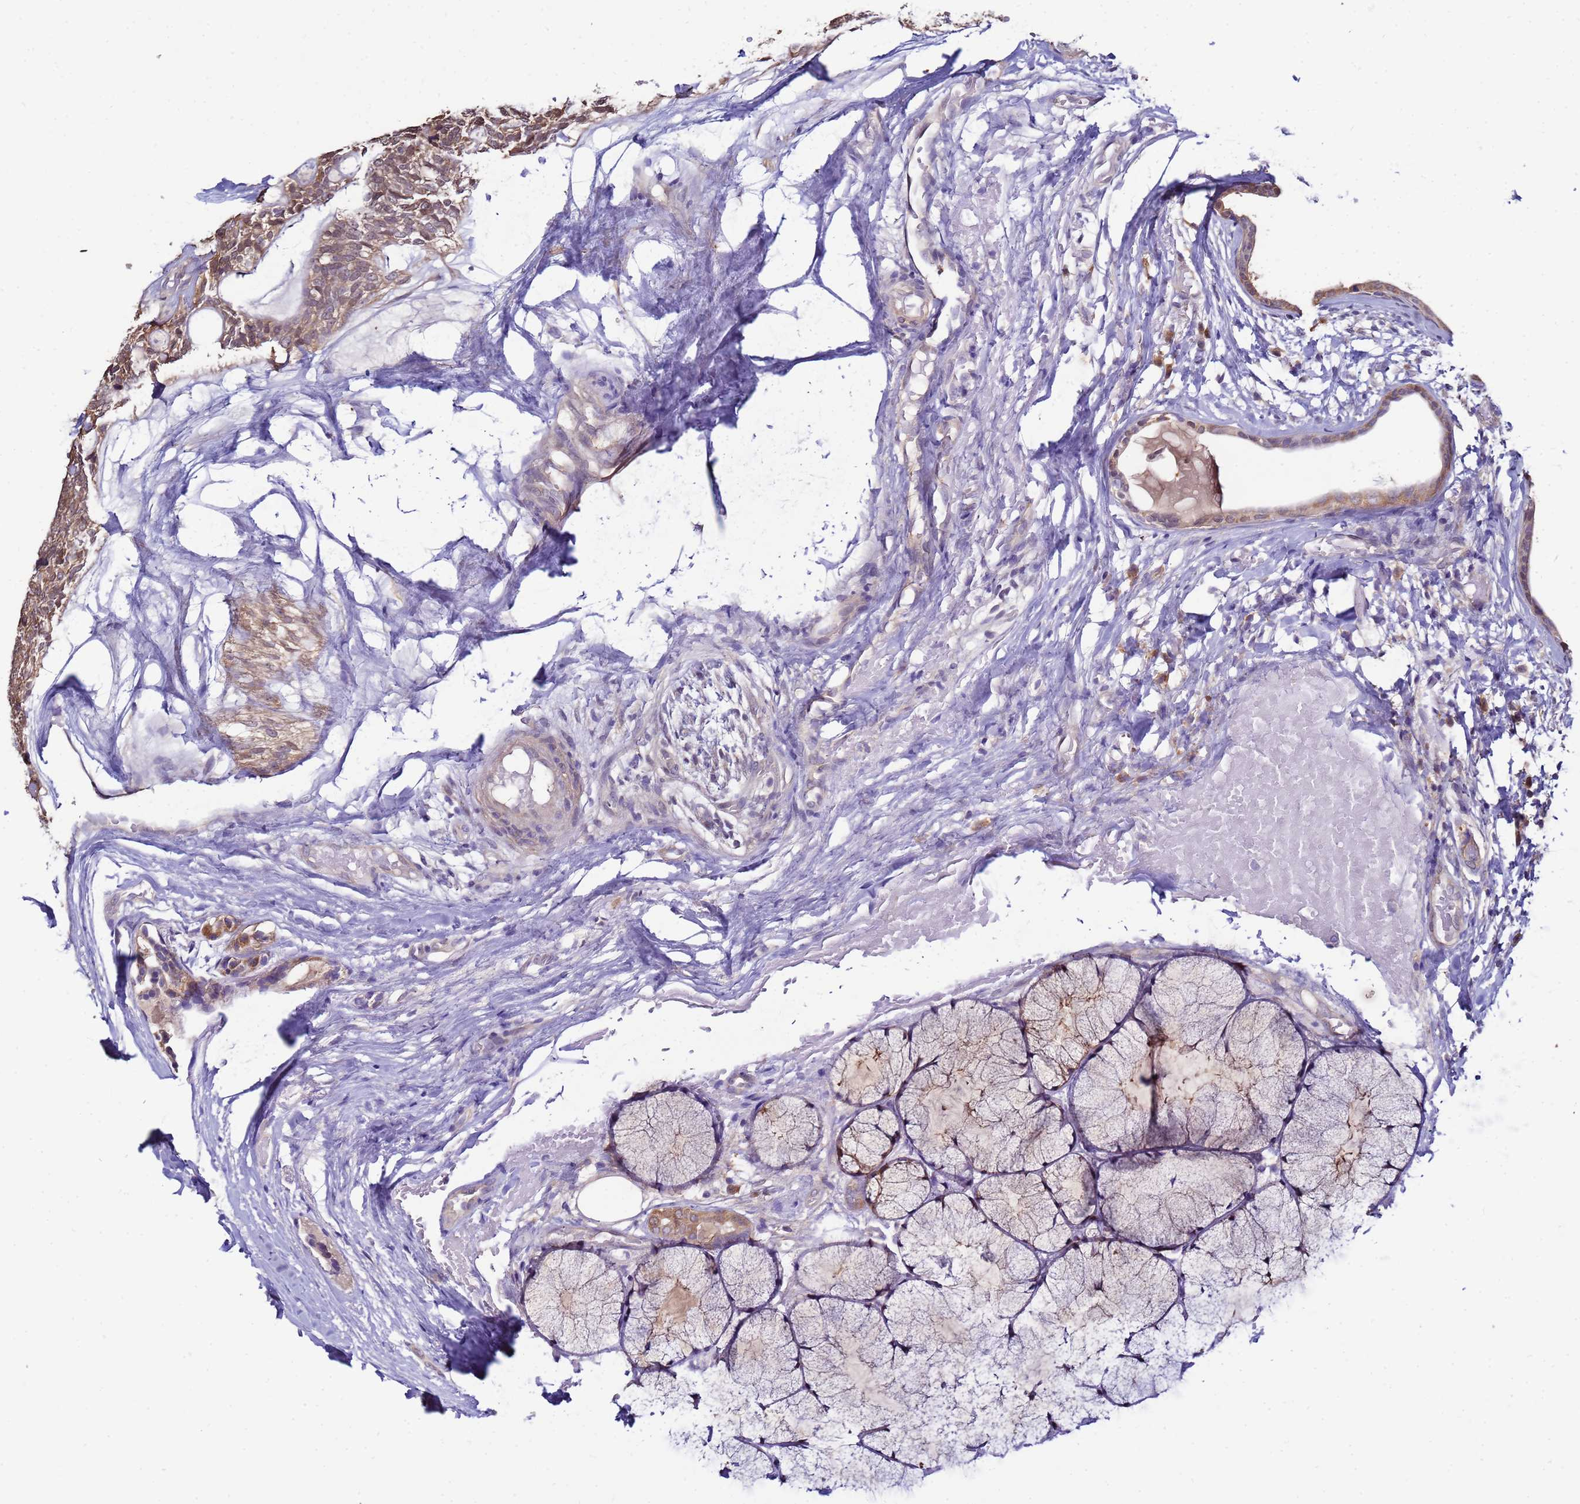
{"staining": {"intensity": "moderate", "quantity": ">75%", "location": "cytoplasmic/membranous"}, "tissue": "head and neck cancer", "cell_type": "Tumor cells", "image_type": "cancer", "snomed": [{"axis": "morphology", "description": "Adenocarcinoma, NOS"}, {"axis": "topography", "description": "Head-Neck"}], "caption": "Adenocarcinoma (head and neck) was stained to show a protein in brown. There is medium levels of moderate cytoplasmic/membranous positivity in approximately >75% of tumor cells. (DAB = brown stain, brightfield microscopy at high magnification).", "gene": "NAXE", "patient": {"sex": "male", "age": 66}}